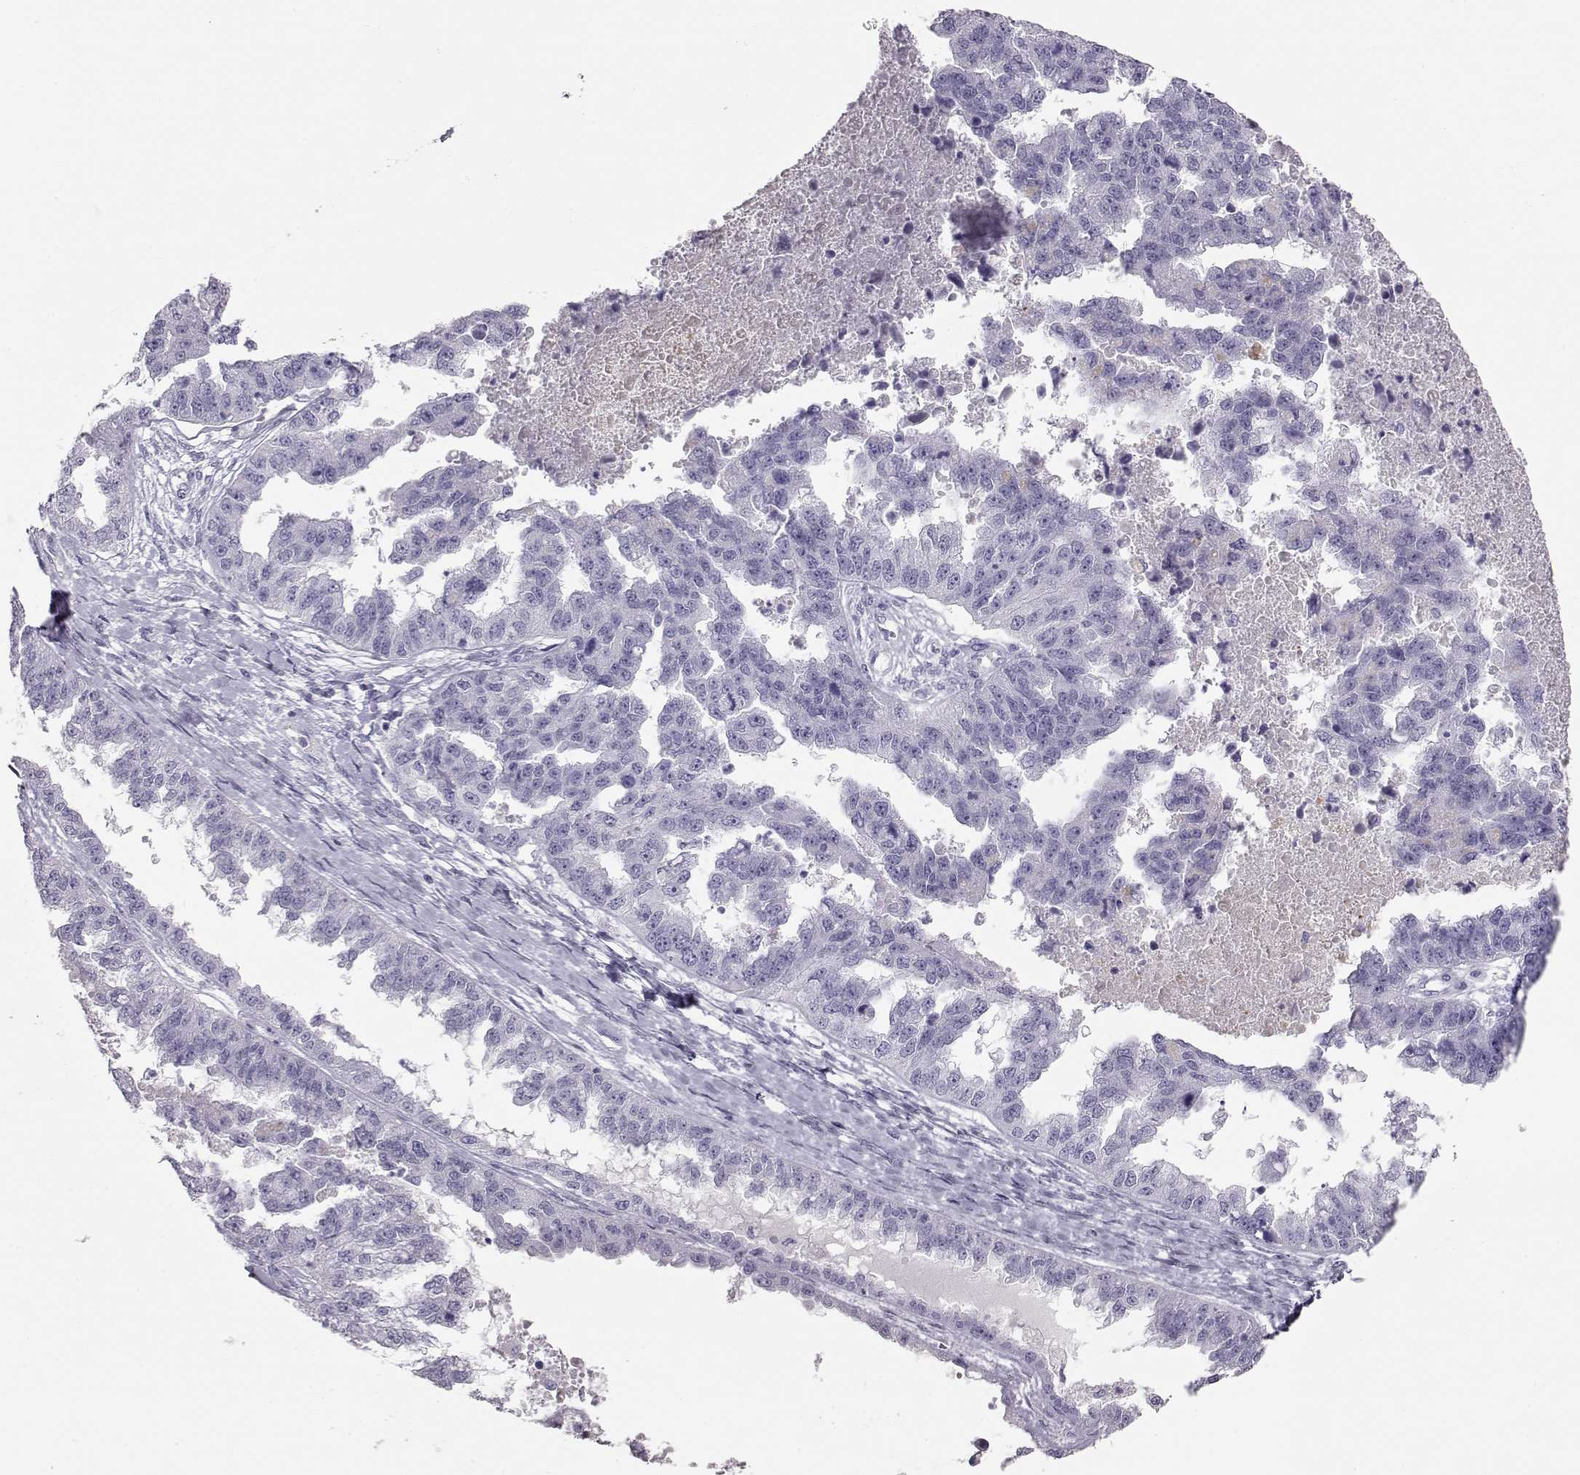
{"staining": {"intensity": "negative", "quantity": "none", "location": "none"}, "tissue": "ovarian cancer", "cell_type": "Tumor cells", "image_type": "cancer", "snomed": [{"axis": "morphology", "description": "Cystadenocarcinoma, serous, NOS"}, {"axis": "topography", "description": "Ovary"}], "caption": "Tumor cells show no significant staining in ovarian cancer.", "gene": "MIP", "patient": {"sex": "female", "age": 58}}